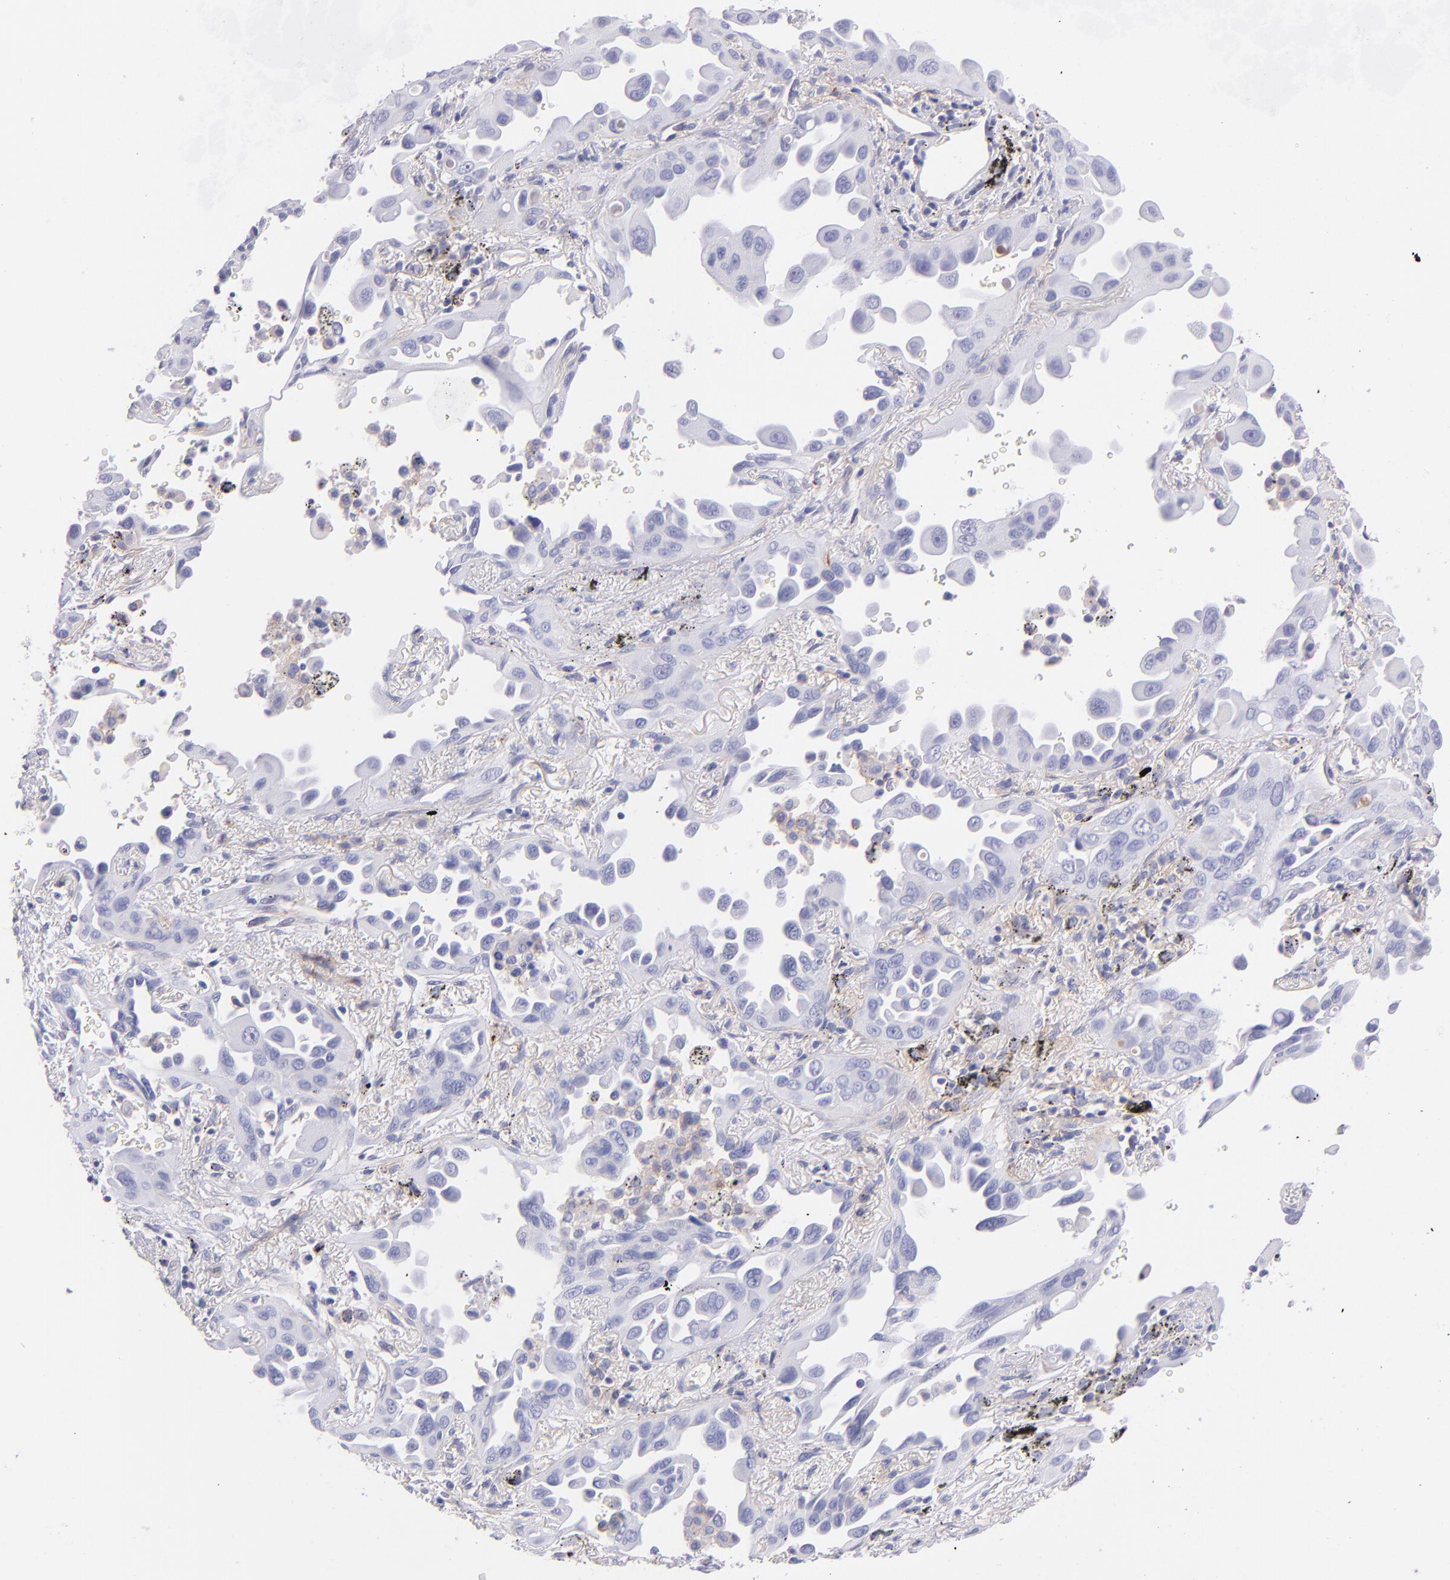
{"staining": {"intensity": "negative", "quantity": "none", "location": "none"}, "tissue": "lung cancer", "cell_type": "Tumor cells", "image_type": "cancer", "snomed": [{"axis": "morphology", "description": "Adenocarcinoma, NOS"}, {"axis": "topography", "description": "Lung"}], "caption": "Immunohistochemical staining of adenocarcinoma (lung) demonstrates no significant expression in tumor cells. The staining is performed using DAB brown chromogen with nuclei counter-stained in using hematoxylin.", "gene": "CD81", "patient": {"sex": "male", "age": 68}}